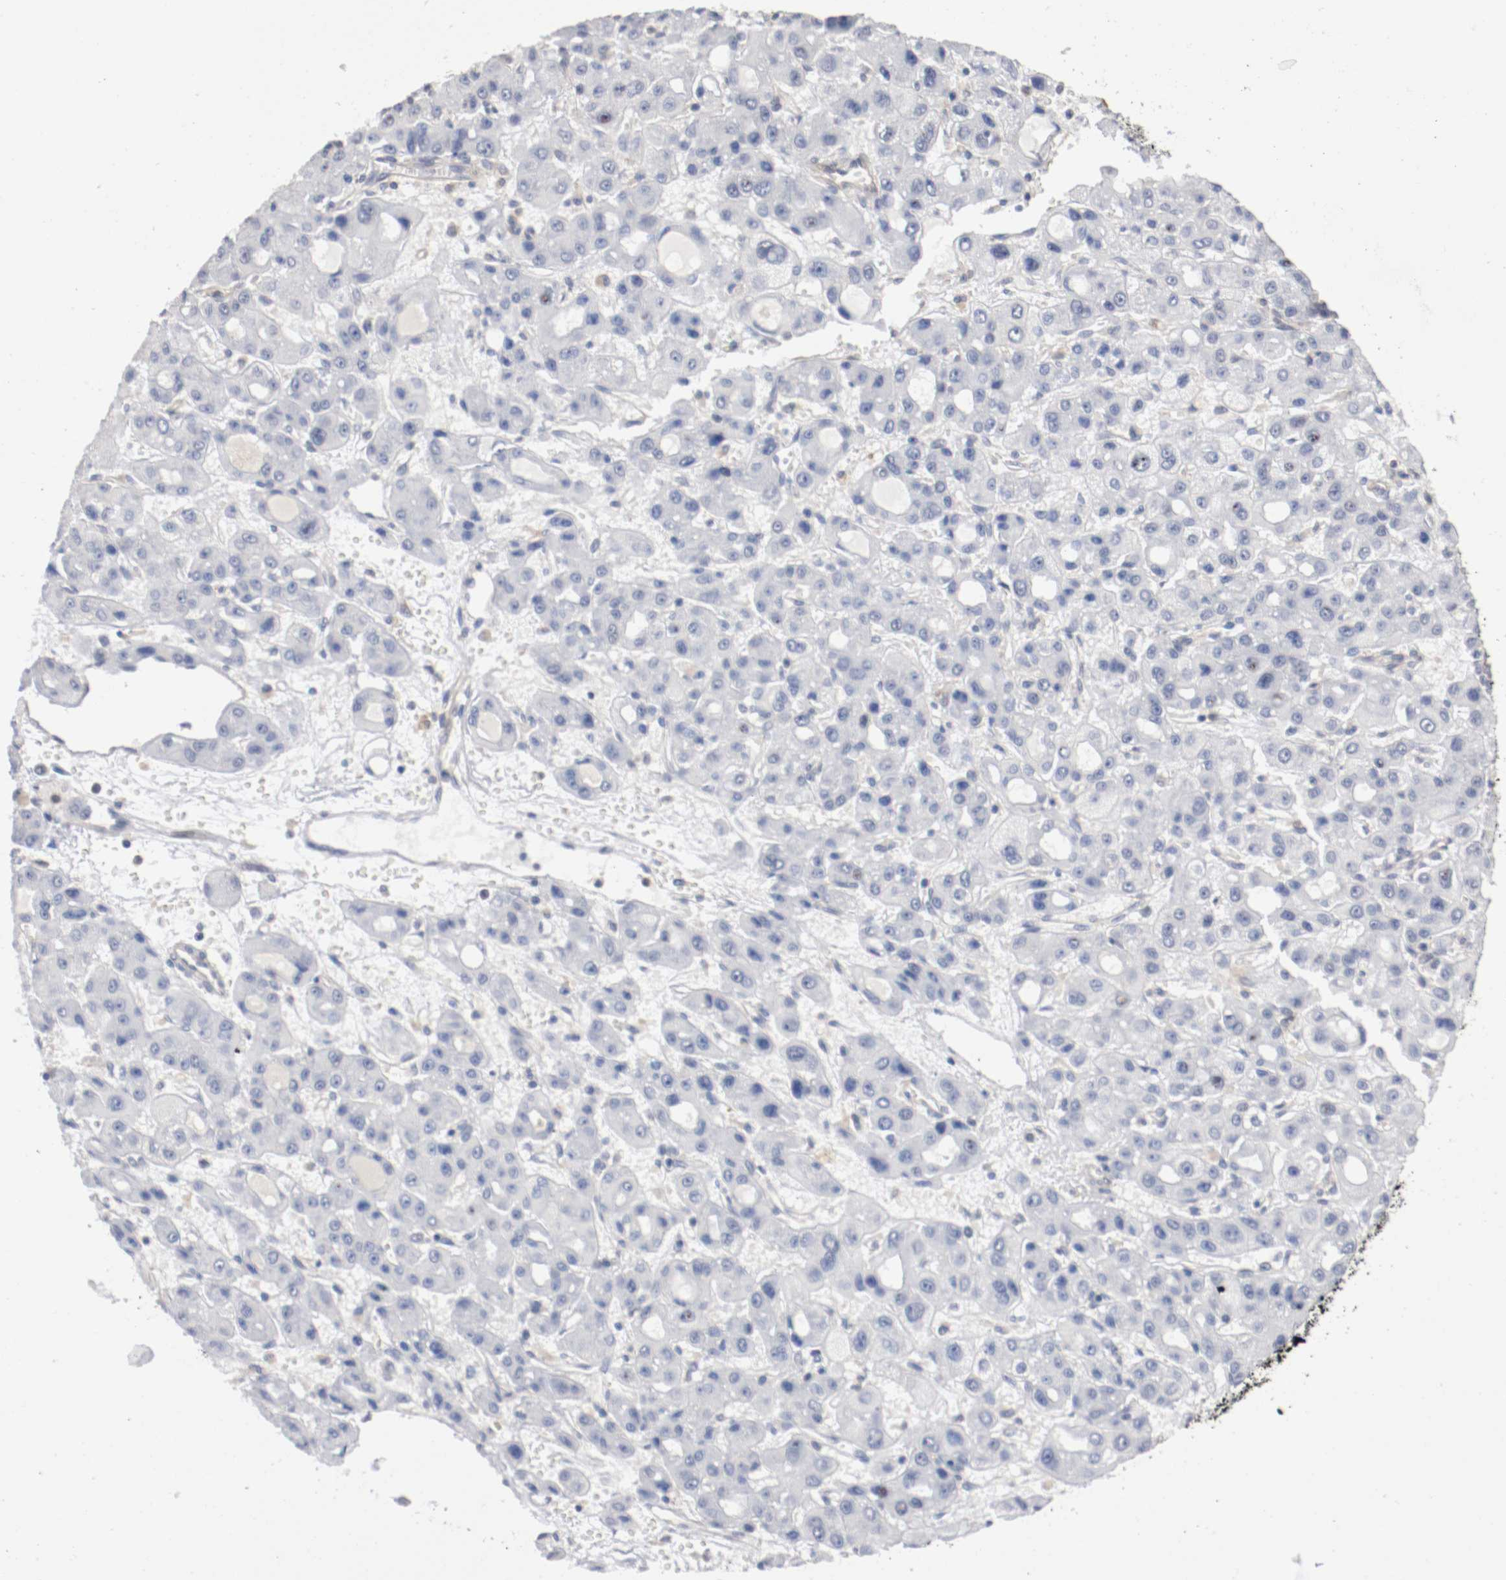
{"staining": {"intensity": "negative", "quantity": "none", "location": "none"}, "tissue": "liver cancer", "cell_type": "Tumor cells", "image_type": "cancer", "snomed": [{"axis": "morphology", "description": "Carcinoma, Hepatocellular, NOS"}, {"axis": "topography", "description": "Liver"}], "caption": "The micrograph exhibits no significant expression in tumor cells of liver cancer. The staining is performed using DAB brown chromogen with nuclei counter-stained in using hematoxylin.", "gene": "RBM23", "patient": {"sex": "male", "age": 55}}